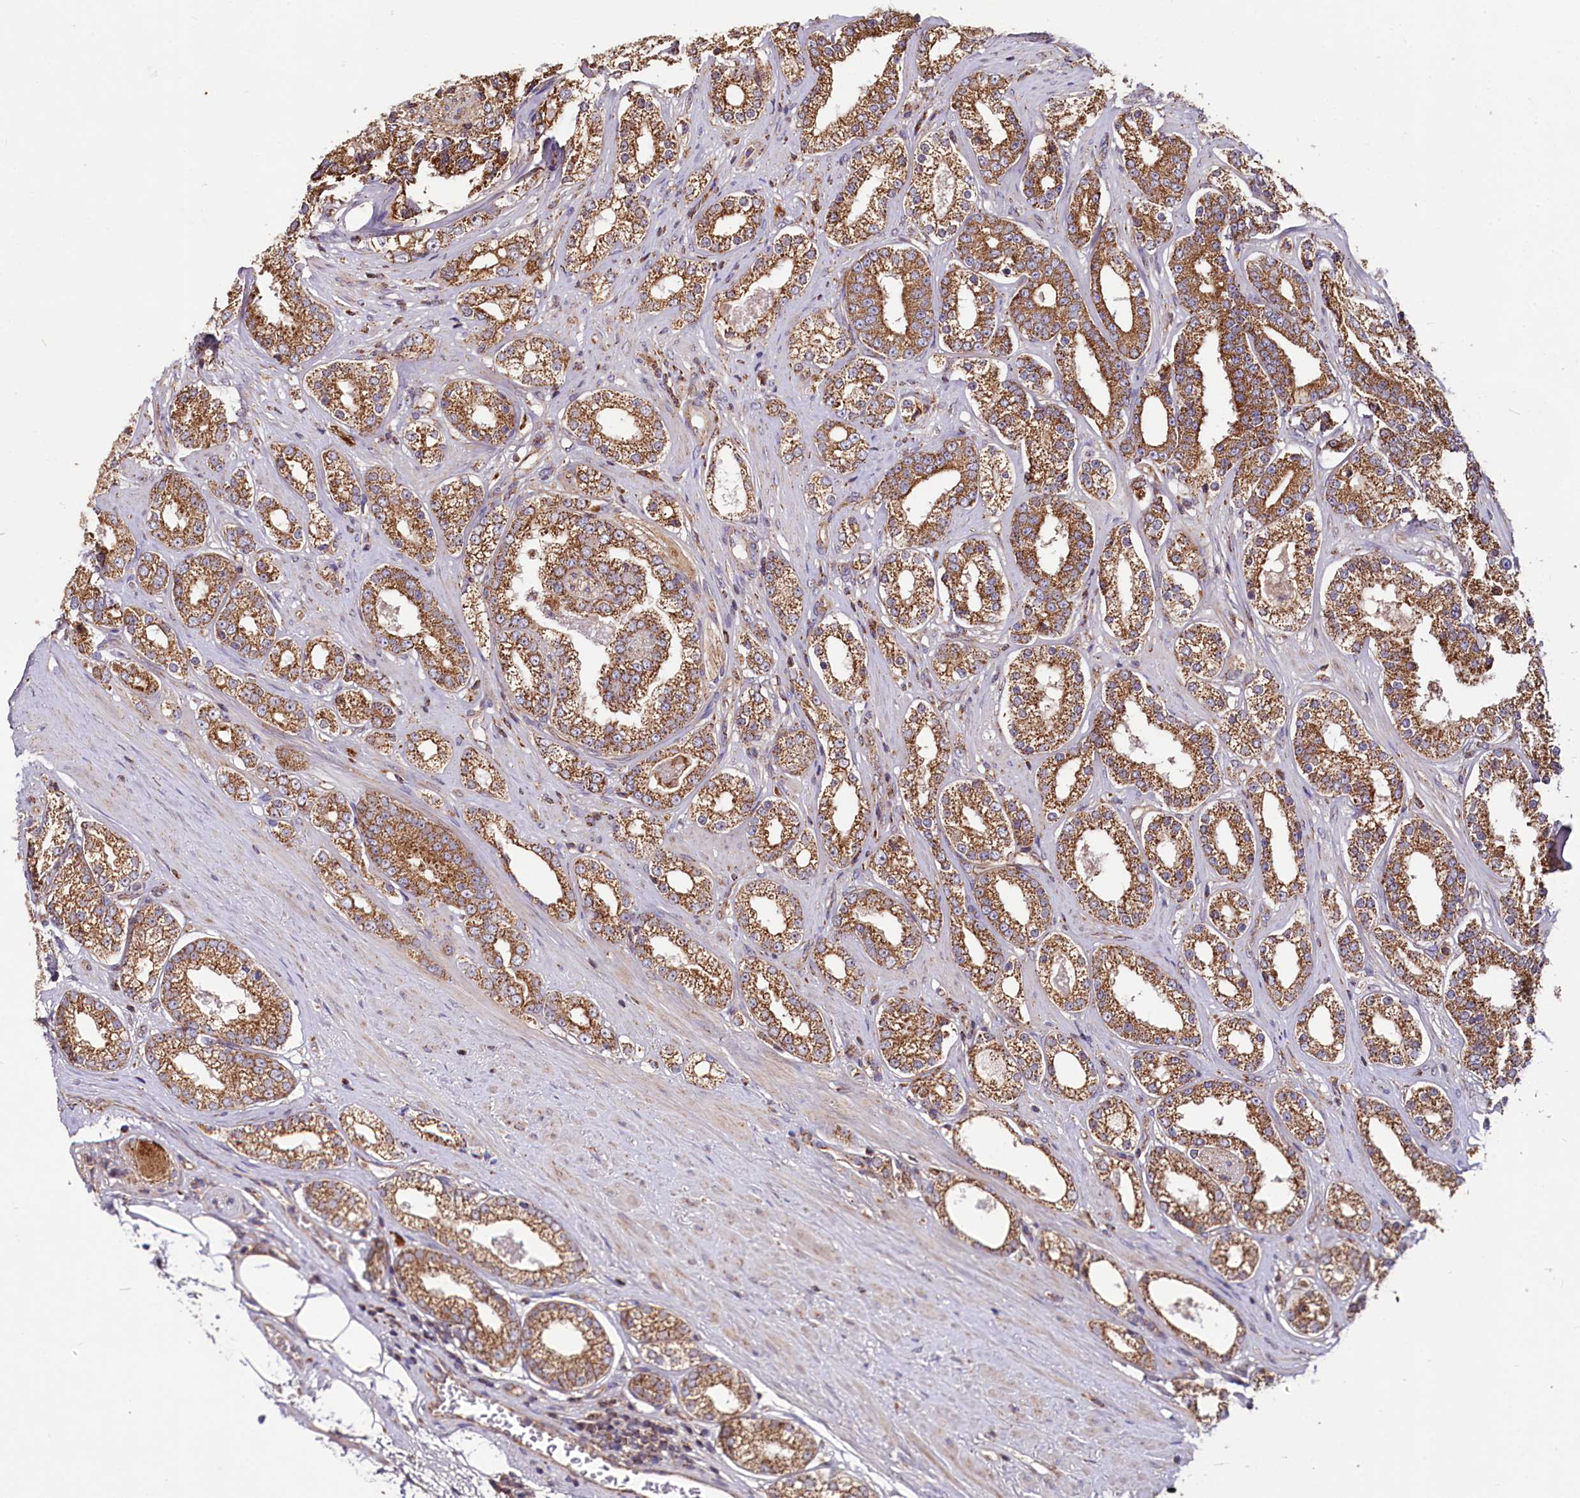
{"staining": {"intensity": "moderate", "quantity": ">75%", "location": "cytoplasmic/membranous"}, "tissue": "prostate cancer", "cell_type": "Tumor cells", "image_type": "cancer", "snomed": [{"axis": "morphology", "description": "Normal tissue, NOS"}, {"axis": "morphology", "description": "Adenocarcinoma, High grade"}, {"axis": "topography", "description": "Prostate"}], "caption": "Prostate adenocarcinoma (high-grade) was stained to show a protein in brown. There is medium levels of moderate cytoplasmic/membranous staining in approximately >75% of tumor cells. The staining was performed using DAB to visualize the protein expression in brown, while the nuclei were stained in blue with hematoxylin (Magnification: 20x).", "gene": "NUDT15", "patient": {"sex": "male", "age": 83}}